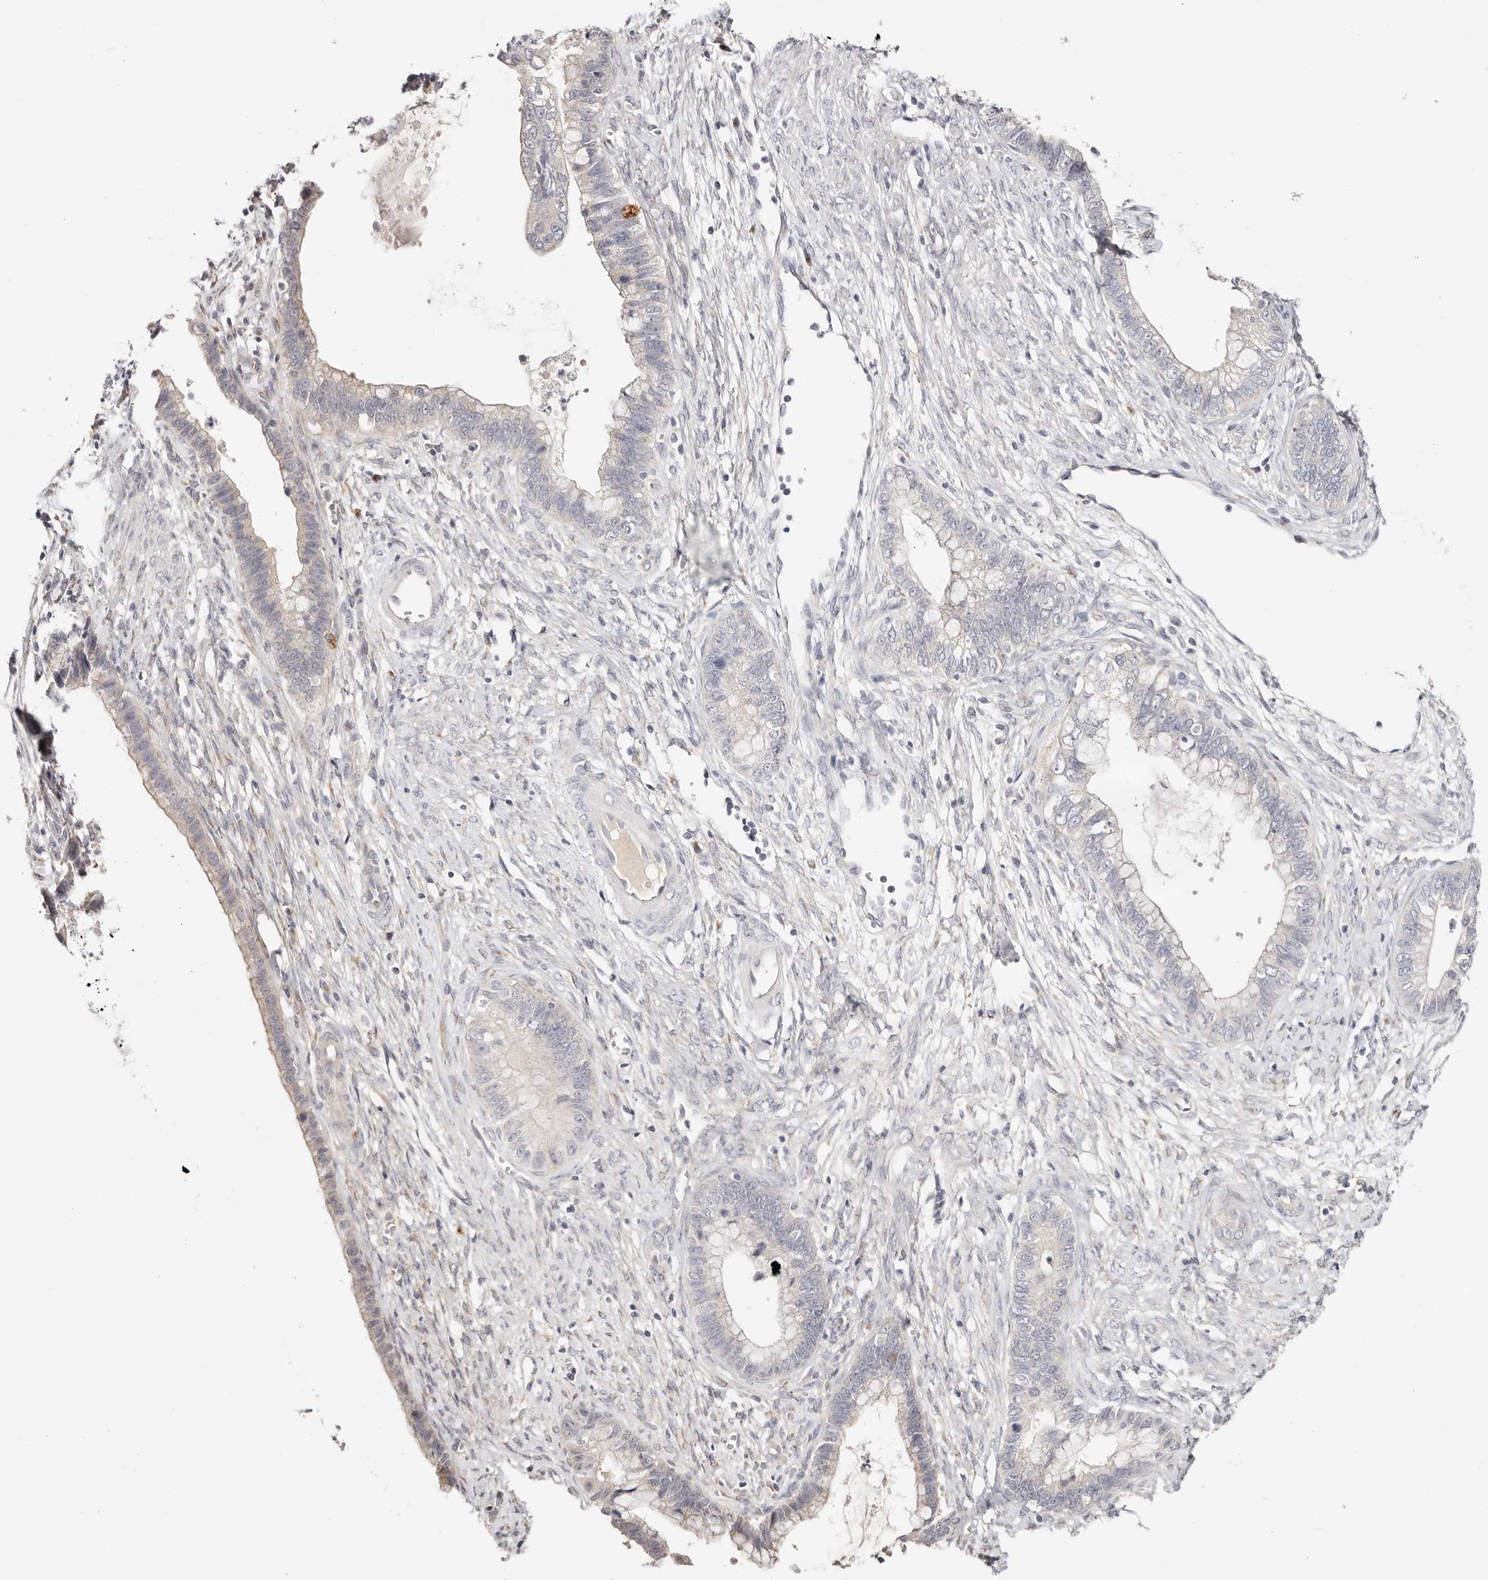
{"staining": {"intensity": "weak", "quantity": "<25%", "location": "cytoplasmic/membranous"}, "tissue": "cervical cancer", "cell_type": "Tumor cells", "image_type": "cancer", "snomed": [{"axis": "morphology", "description": "Adenocarcinoma, NOS"}, {"axis": "topography", "description": "Cervix"}], "caption": "This is a micrograph of immunohistochemistry staining of adenocarcinoma (cervical), which shows no expression in tumor cells.", "gene": "DNASE1", "patient": {"sex": "female", "age": 44}}